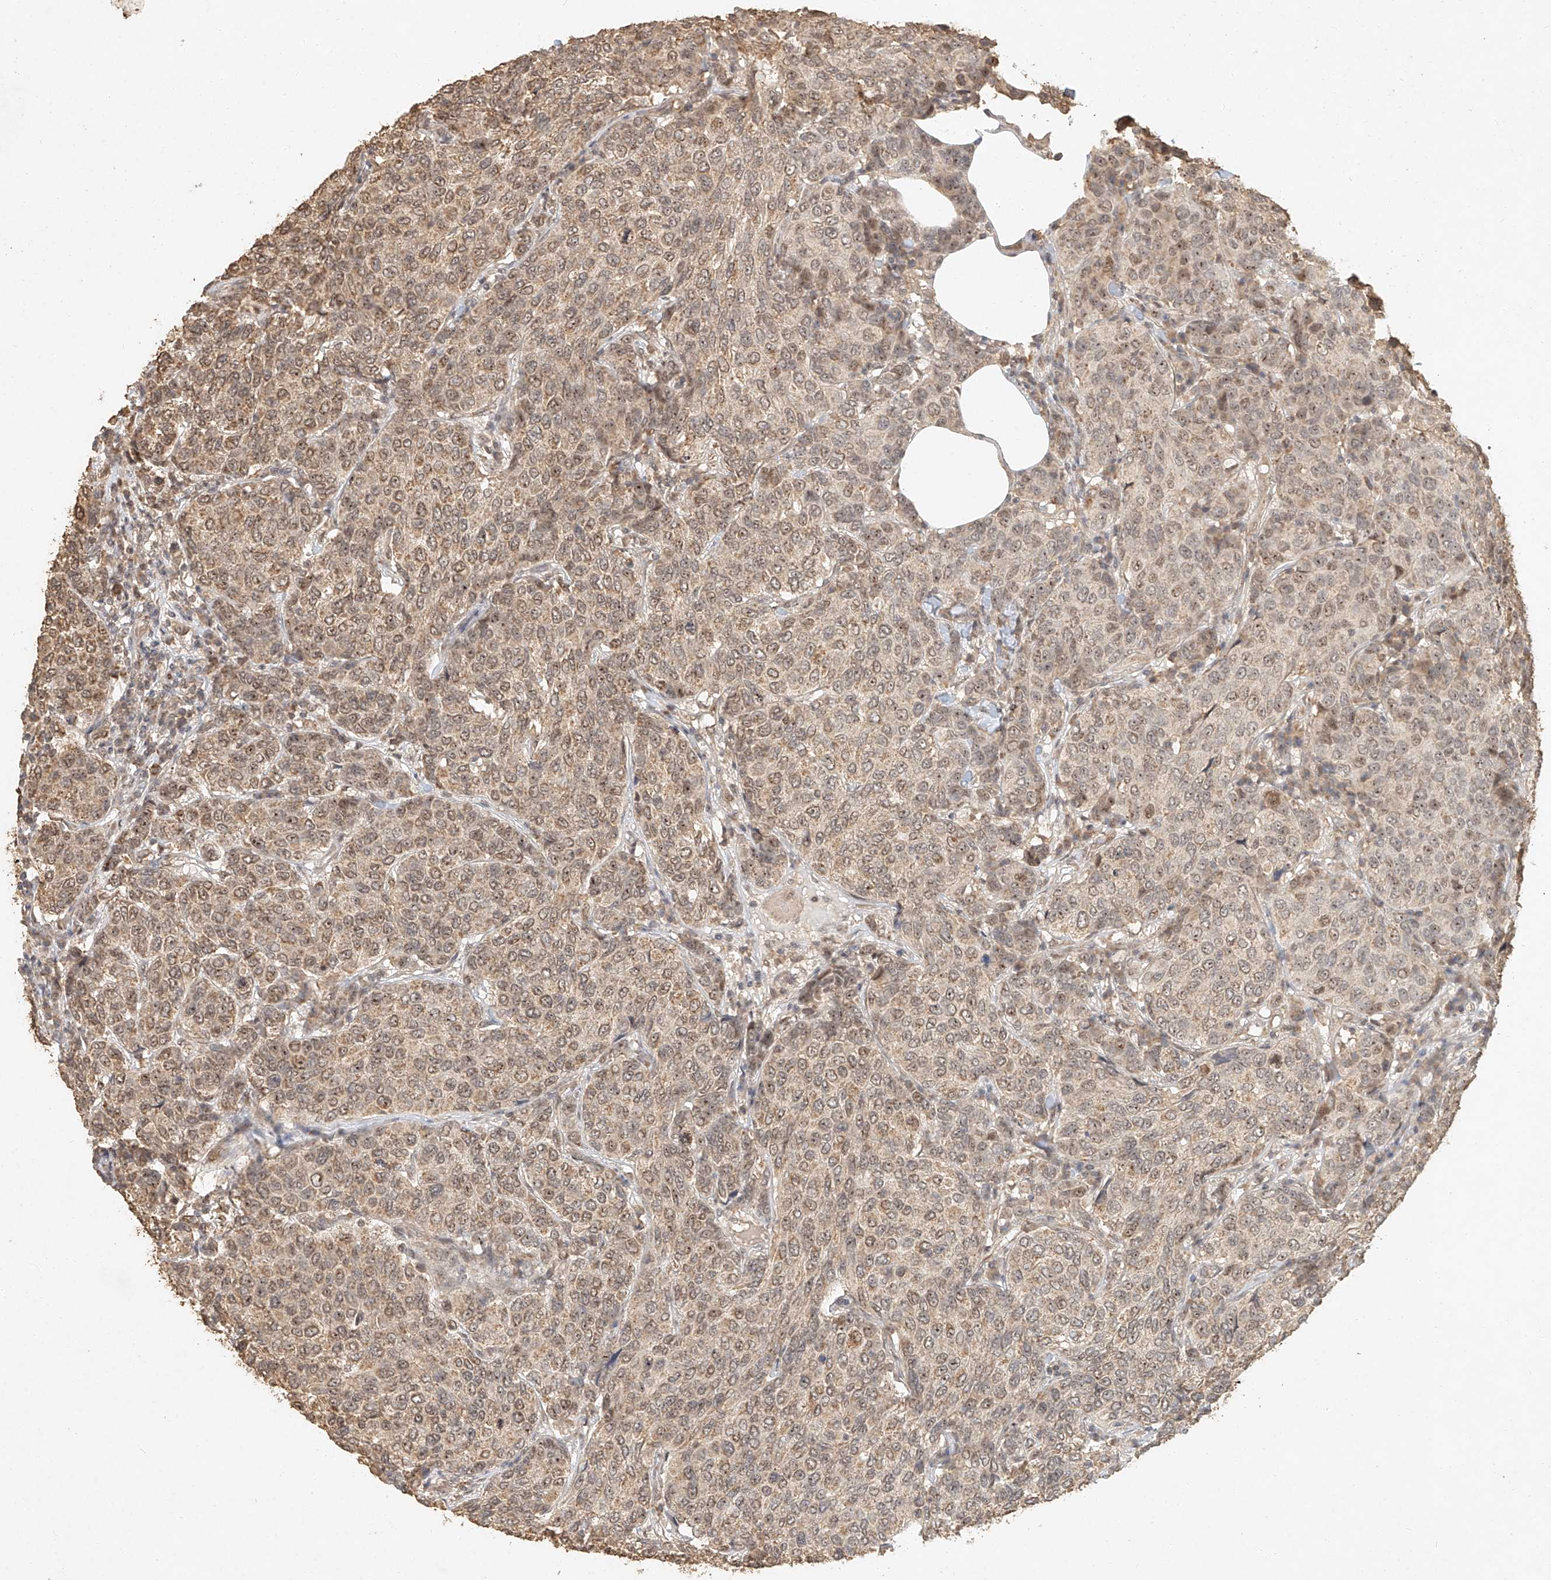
{"staining": {"intensity": "weak", "quantity": ">75%", "location": "cytoplasmic/membranous,nuclear"}, "tissue": "breast cancer", "cell_type": "Tumor cells", "image_type": "cancer", "snomed": [{"axis": "morphology", "description": "Duct carcinoma"}, {"axis": "topography", "description": "Breast"}], "caption": "Breast intraductal carcinoma stained with a protein marker shows weak staining in tumor cells.", "gene": "CXorf58", "patient": {"sex": "female", "age": 55}}